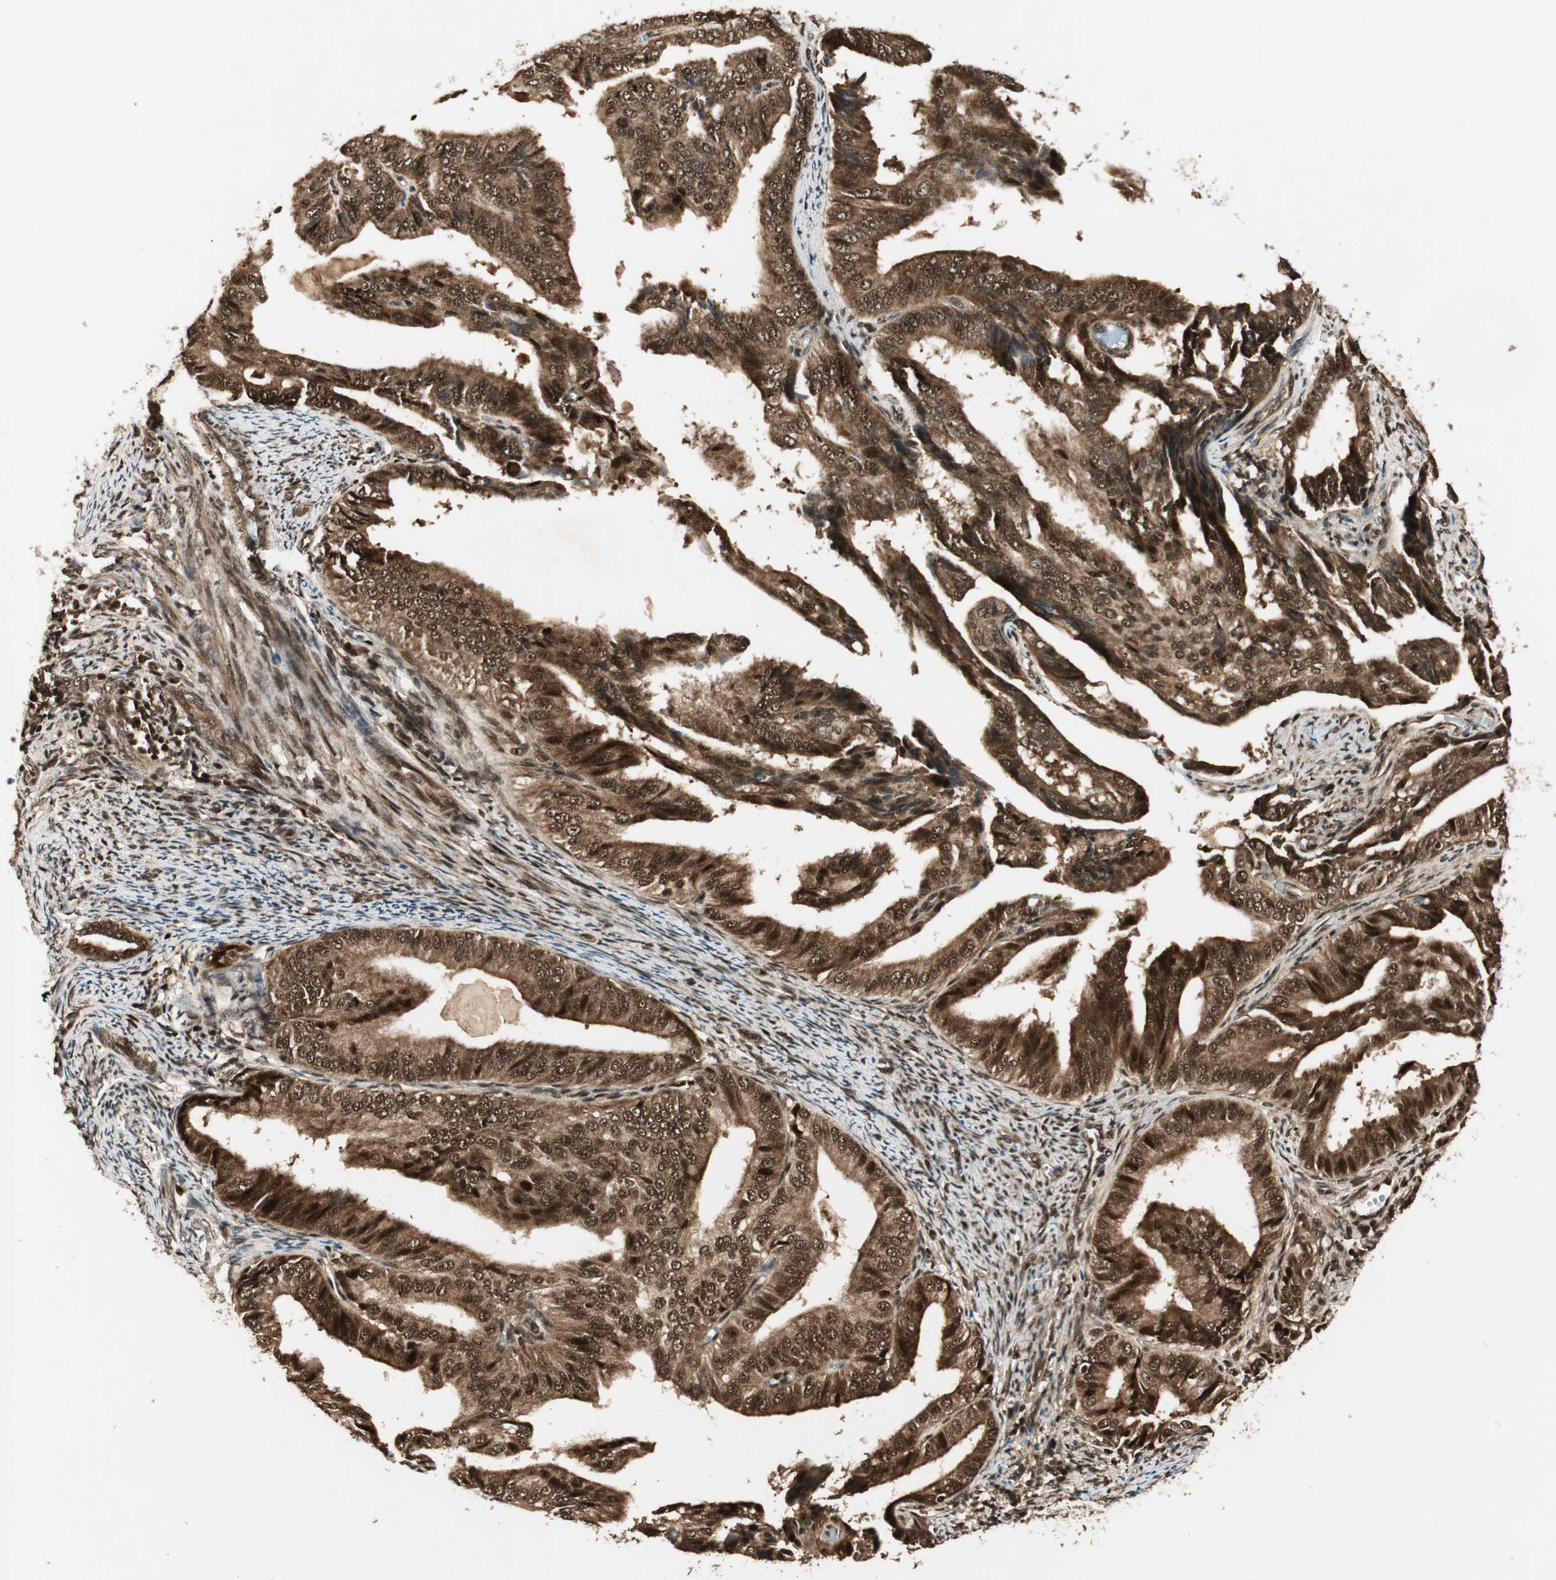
{"staining": {"intensity": "strong", "quantity": ">75%", "location": "cytoplasmic/membranous,nuclear"}, "tissue": "endometrial cancer", "cell_type": "Tumor cells", "image_type": "cancer", "snomed": [{"axis": "morphology", "description": "Adenocarcinoma, NOS"}, {"axis": "topography", "description": "Endometrium"}], "caption": "A micrograph showing strong cytoplasmic/membranous and nuclear positivity in approximately >75% of tumor cells in endometrial cancer (adenocarcinoma), as visualized by brown immunohistochemical staining.", "gene": "RPA3", "patient": {"sex": "female", "age": 58}}